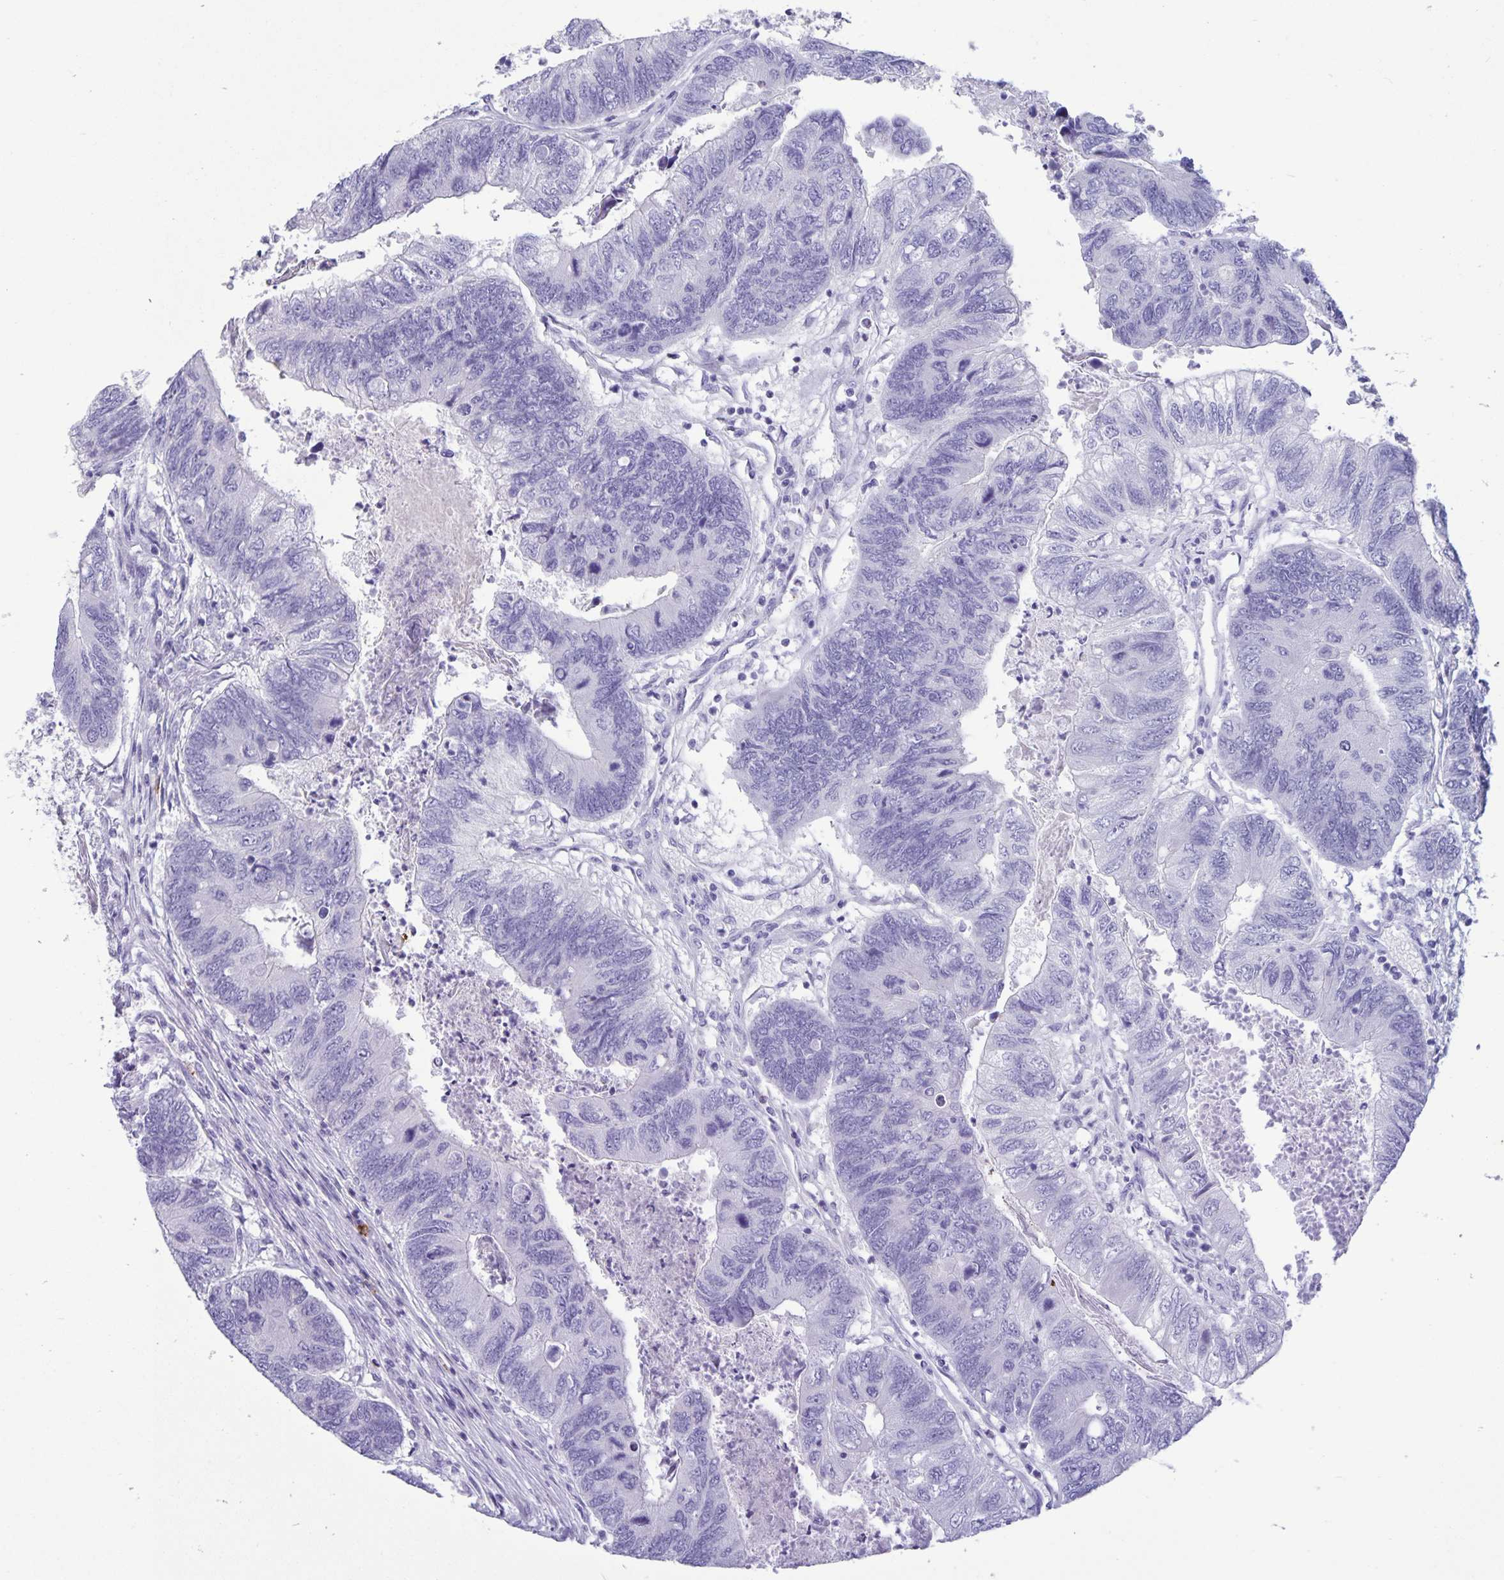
{"staining": {"intensity": "negative", "quantity": "none", "location": "none"}, "tissue": "colorectal cancer", "cell_type": "Tumor cells", "image_type": "cancer", "snomed": [{"axis": "morphology", "description": "Adenocarcinoma, NOS"}, {"axis": "topography", "description": "Colon"}], "caption": "Tumor cells show no significant protein expression in colorectal cancer (adenocarcinoma). The staining is performed using DAB brown chromogen with nuclei counter-stained in using hematoxylin.", "gene": "IBTK", "patient": {"sex": "female", "age": 67}}